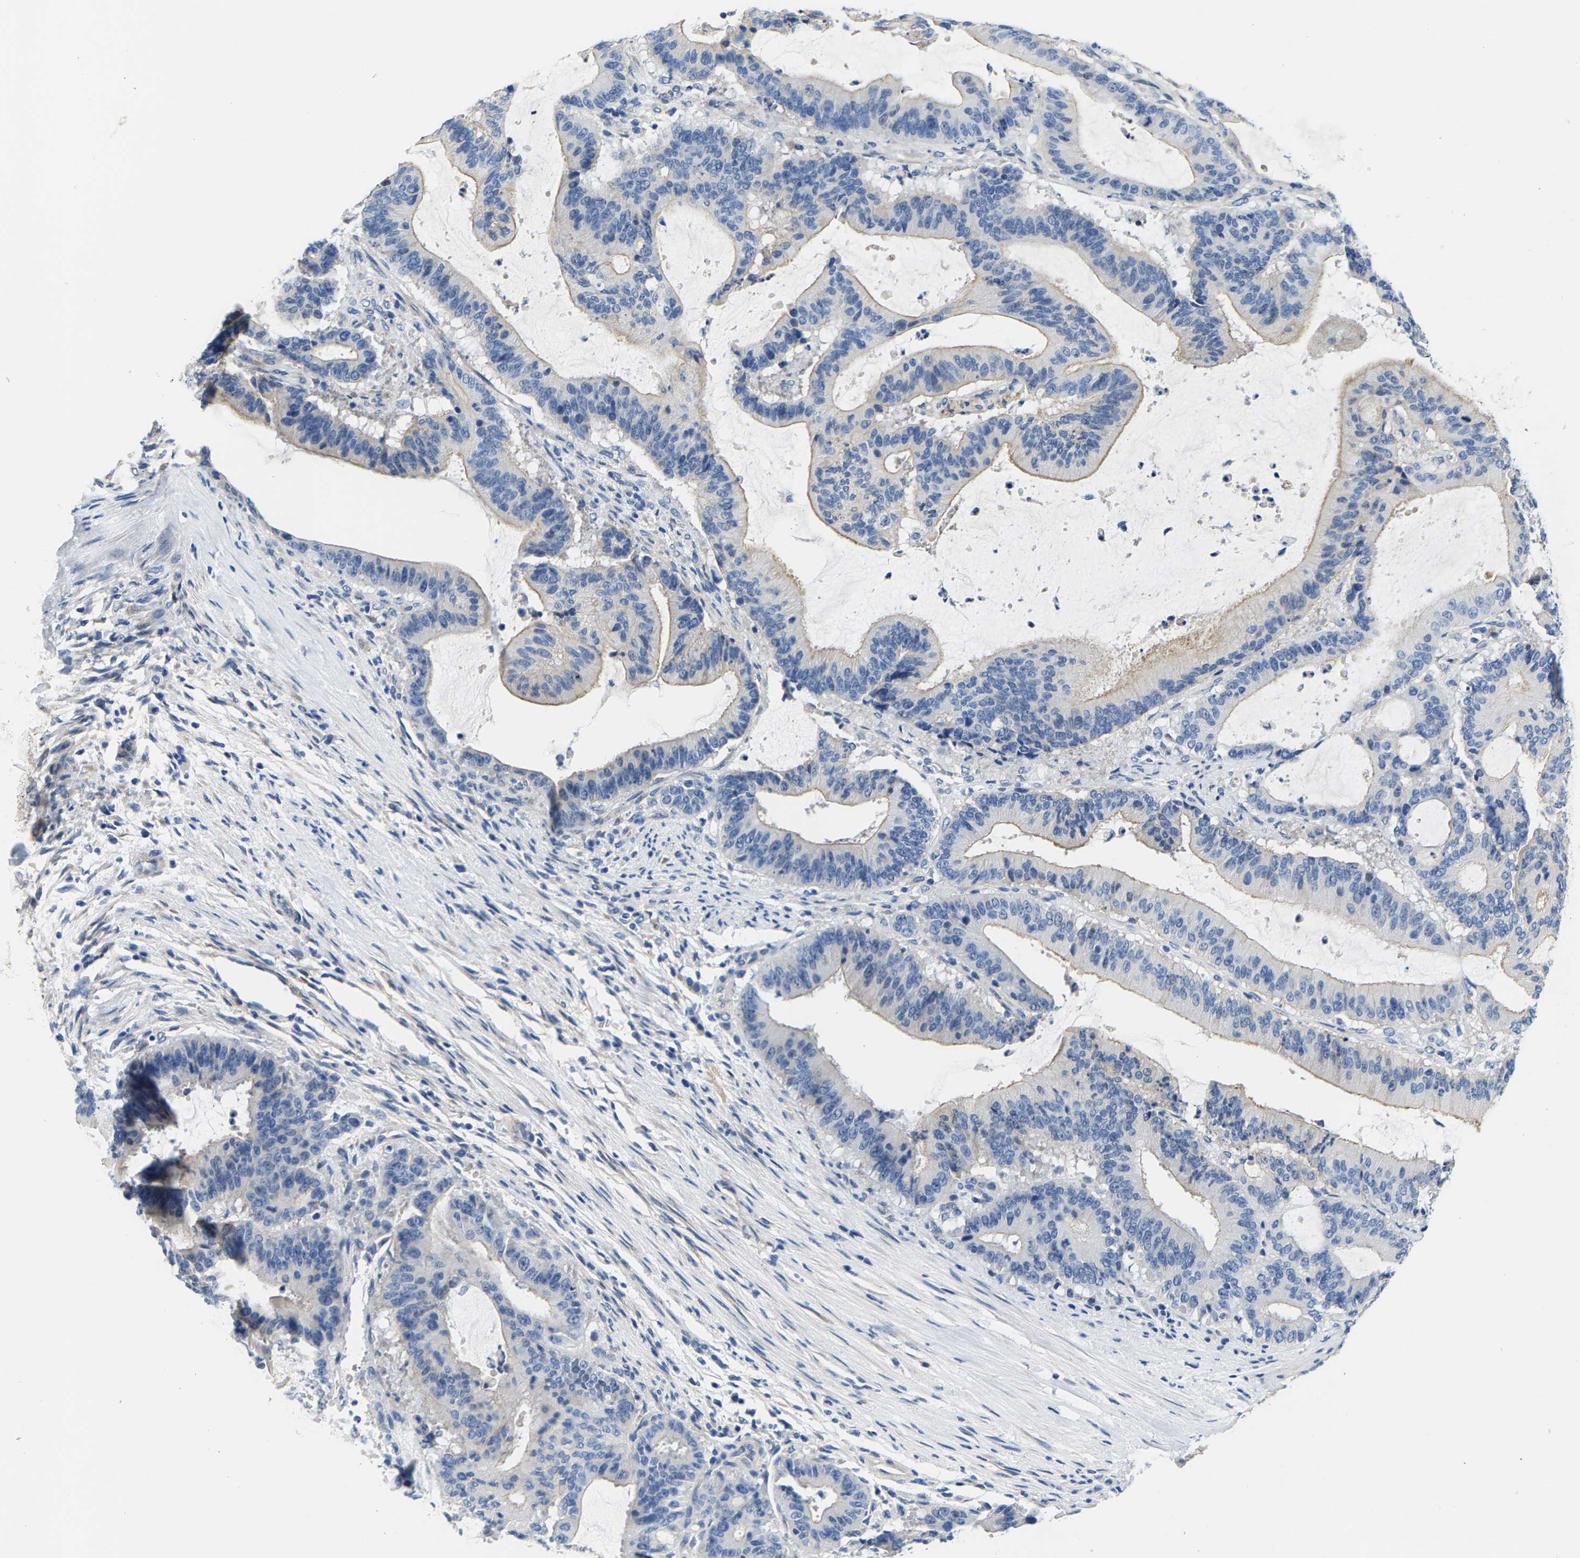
{"staining": {"intensity": "weak", "quantity": "25%-75%", "location": "cytoplasmic/membranous"}, "tissue": "liver cancer", "cell_type": "Tumor cells", "image_type": "cancer", "snomed": [{"axis": "morphology", "description": "Normal tissue, NOS"}, {"axis": "morphology", "description": "Cholangiocarcinoma"}, {"axis": "topography", "description": "Liver"}, {"axis": "topography", "description": "Peripheral nerve tissue"}], "caption": "Liver cancer (cholangiocarcinoma) tissue exhibits weak cytoplasmic/membranous staining in approximately 25%-75% of tumor cells, visualized by immunohistochemistry. Ihc stains the protein of interest in brown and the nuclei are stained blue.", "gene": "DSCAM", "patient": {"sex": "female", "age": 73}}